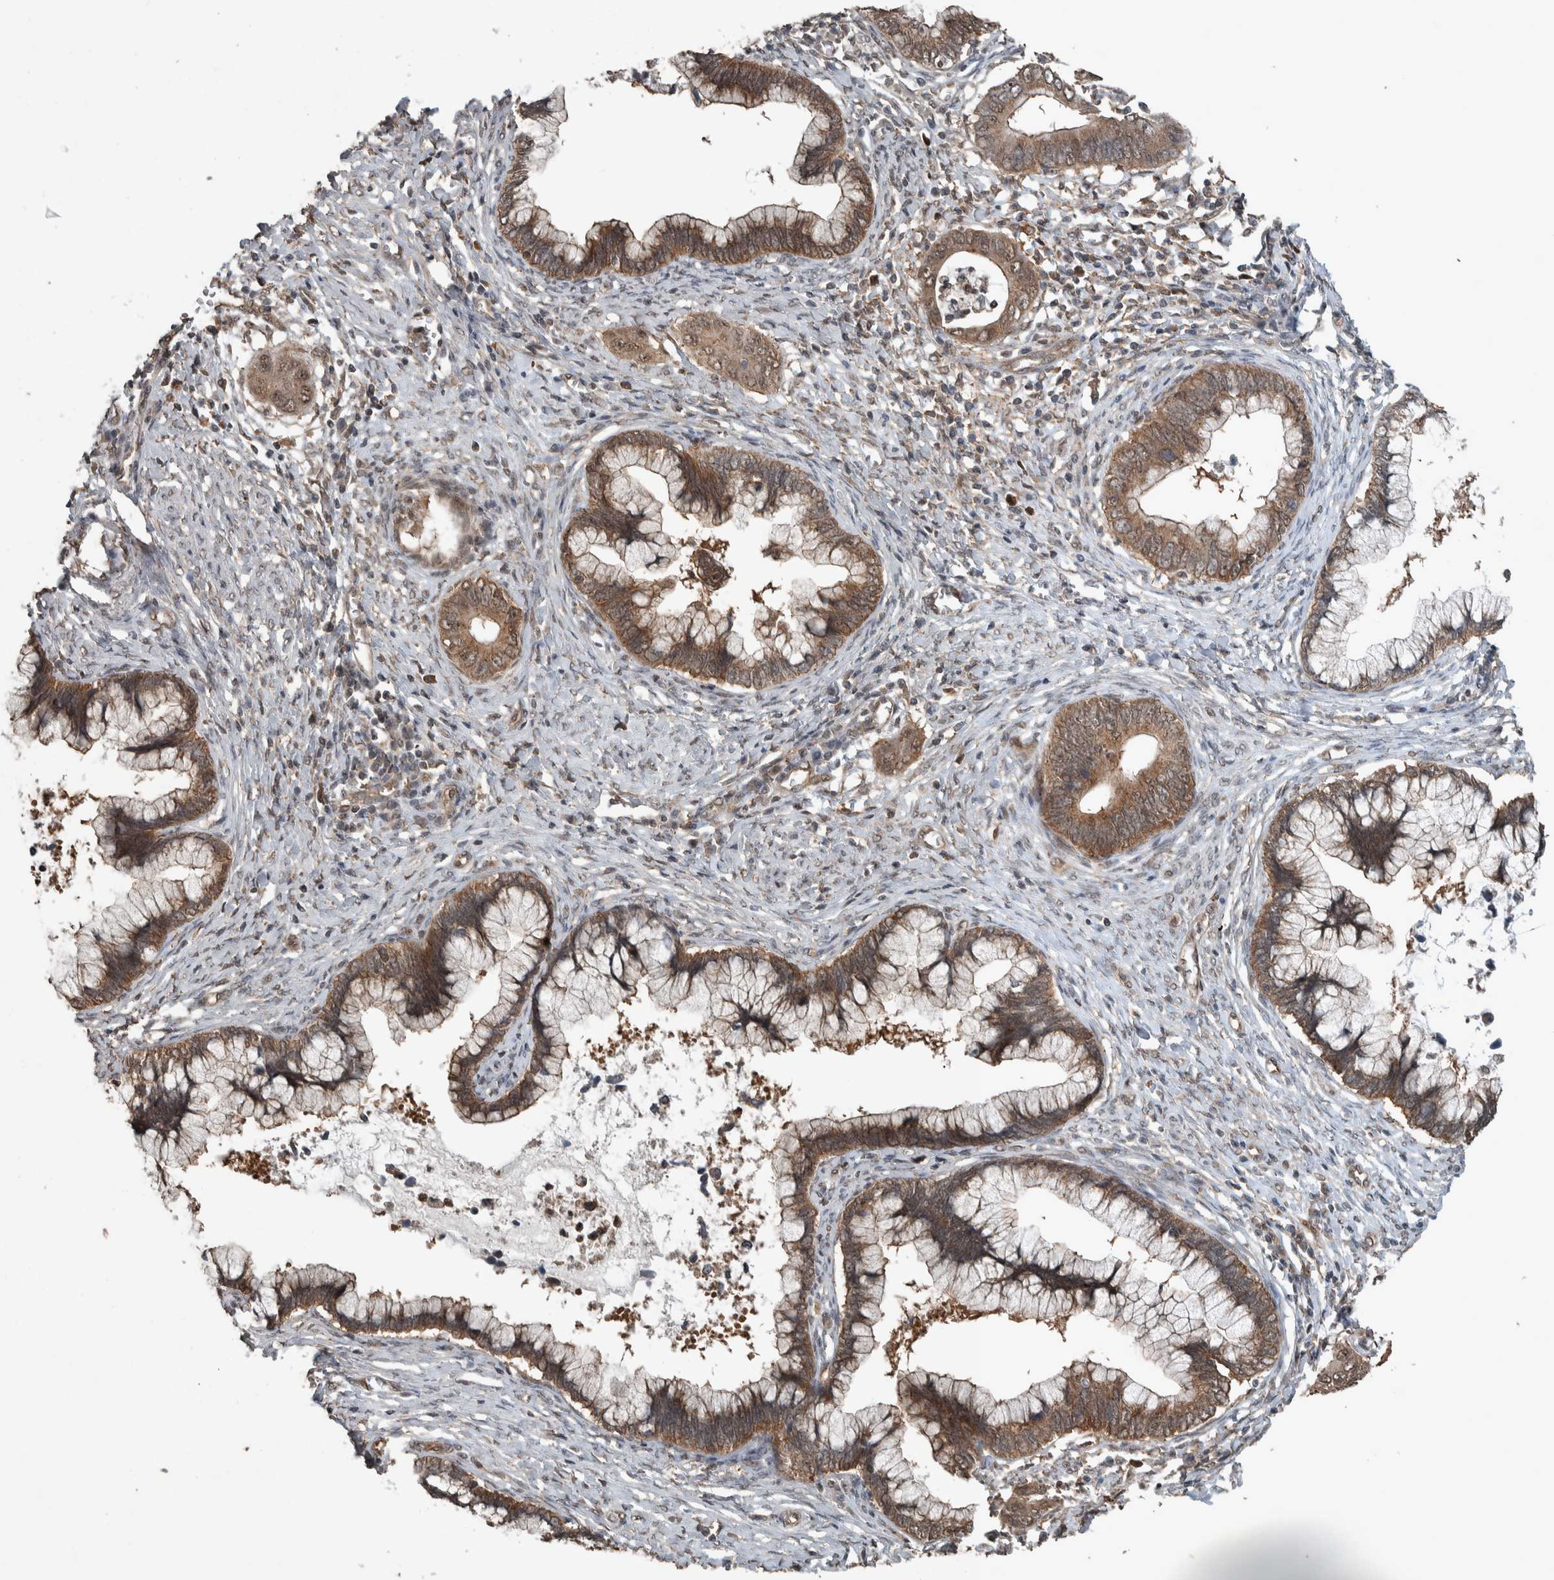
{"staining": {"intensity": "moderate", "quantity": ">75%", "location": "cytoplasmic/membranous"}, "tissue": "cervical cancer", "cell_type": "Tumor cells", "image_type": "cancer", "snomed": [{"axis": "morphology", "description": "Adenocarcinoma, NOS"}, {"axis": "topography", "description": "Cervix"}], "caption": "Protein analysis of adenocarcinoma (cervical) tissue reveals moderate cytoplasmic/membranous expression in about >75% of tumor cells. Immunohistochemistry stains the protein in brown and the nuclei are stained blue.", "gene": "MYO1E", "patient": {"sex": "female", "age": 44}}